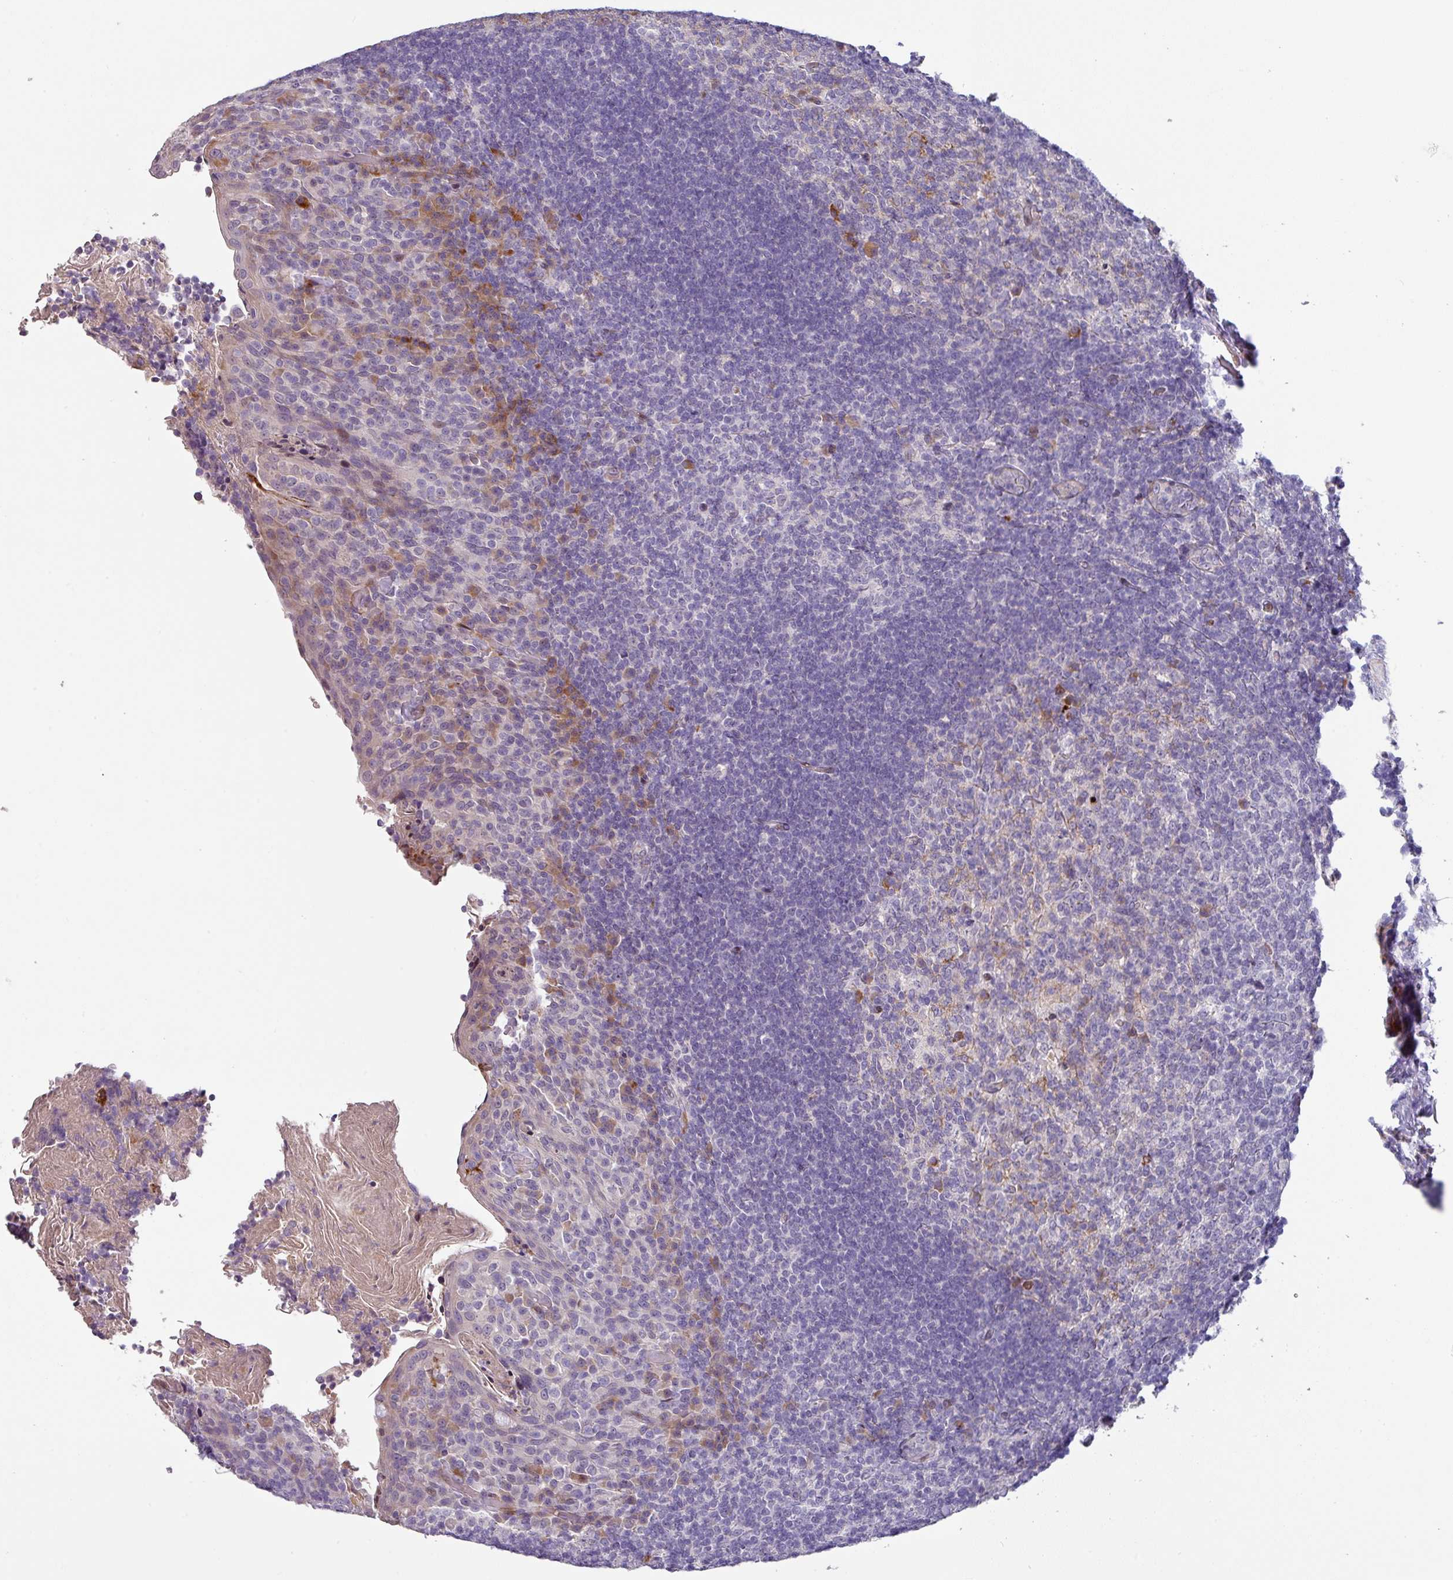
{"staining": {"intensity": "moderate", "quantity": "<25%", "location": "cytoplasmic/membranous"}, "tissue": "tonsil", "cell_type": "Germinal center cells", "image_type": "normal", "snomed": [{"axis": "morphology", "description": "Normal tissue, NOS"}, {"axis": "topography", "description": "Tonsil"}], "caption": "IHC of unremarkable tonsil shows low levels of moderate cytoplasmic/membranous positivity in about <25% of germinal center cells.", "gene": "KLHL3", "patient": {"sex": "female", "age": 10}}